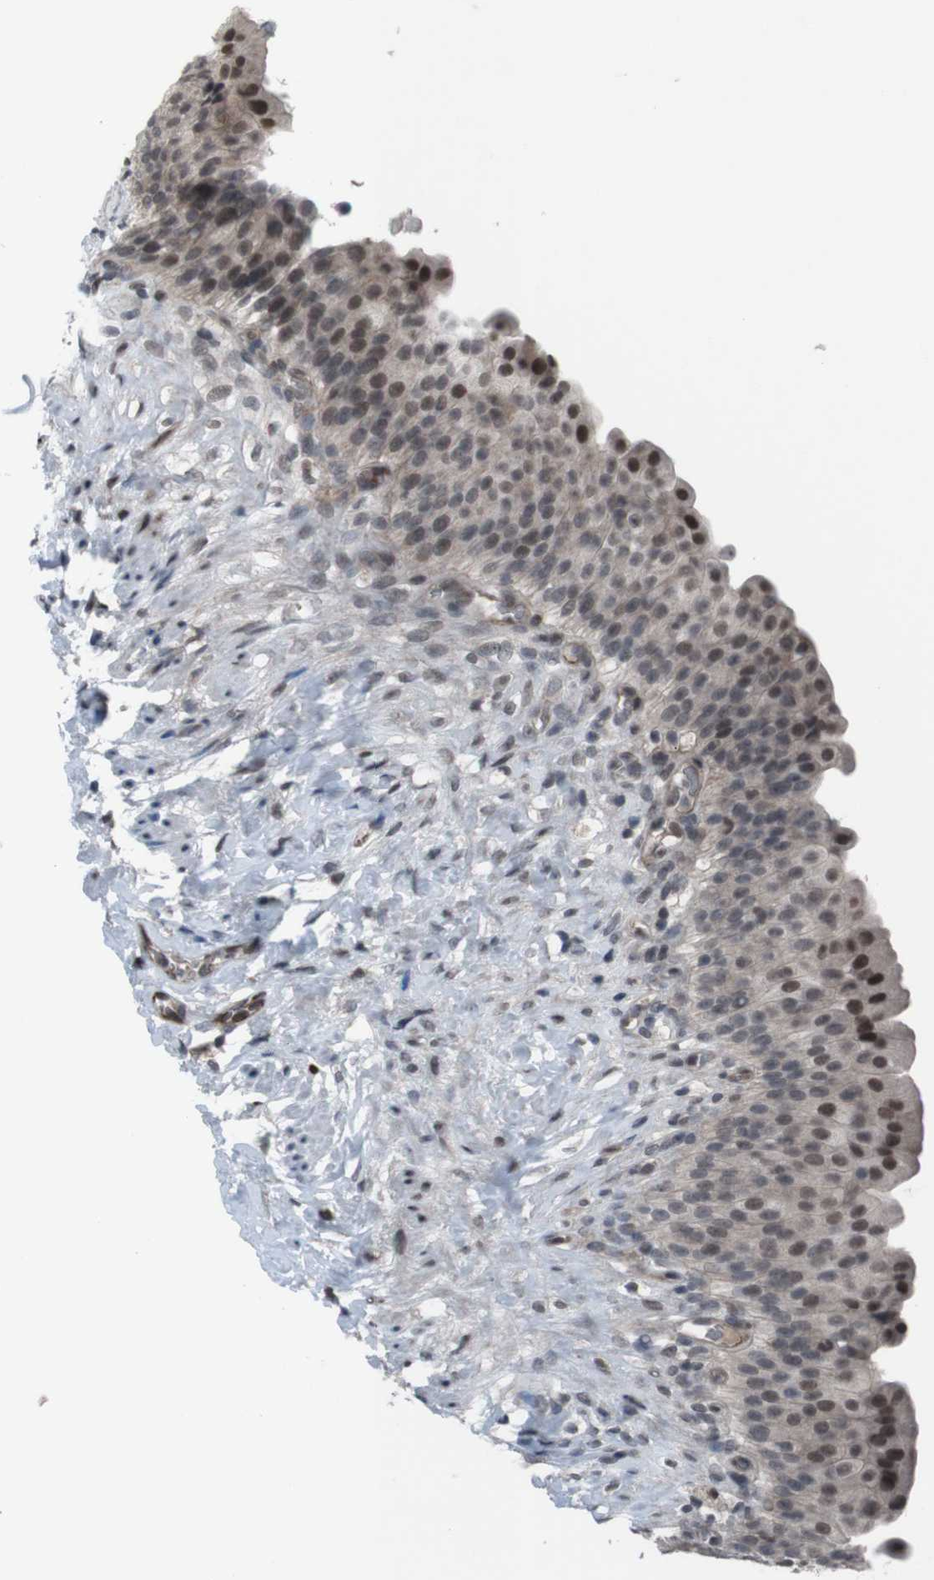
{"staining": {"intensity": "moderate", "quantity": "25%-75%", "location": "nuclear"}, "tissue": "urinary bladder", "cell_type": "Urothelial cells", "image_type": "normal", "snomed": [{"axis": "morphology", "description": "Normal tissue, NOS"}, {"axis": "topography", "description": "Urinary bladder"}], "caption": "Approximately 25%-75% of urothelial cells in unremarkable human urinary bladder display moderate nuclear protein expression as visualized by brown immunohistochemical staining.", "gene": "SS18L1", "patient": {"sex": "female", "age": 79}}